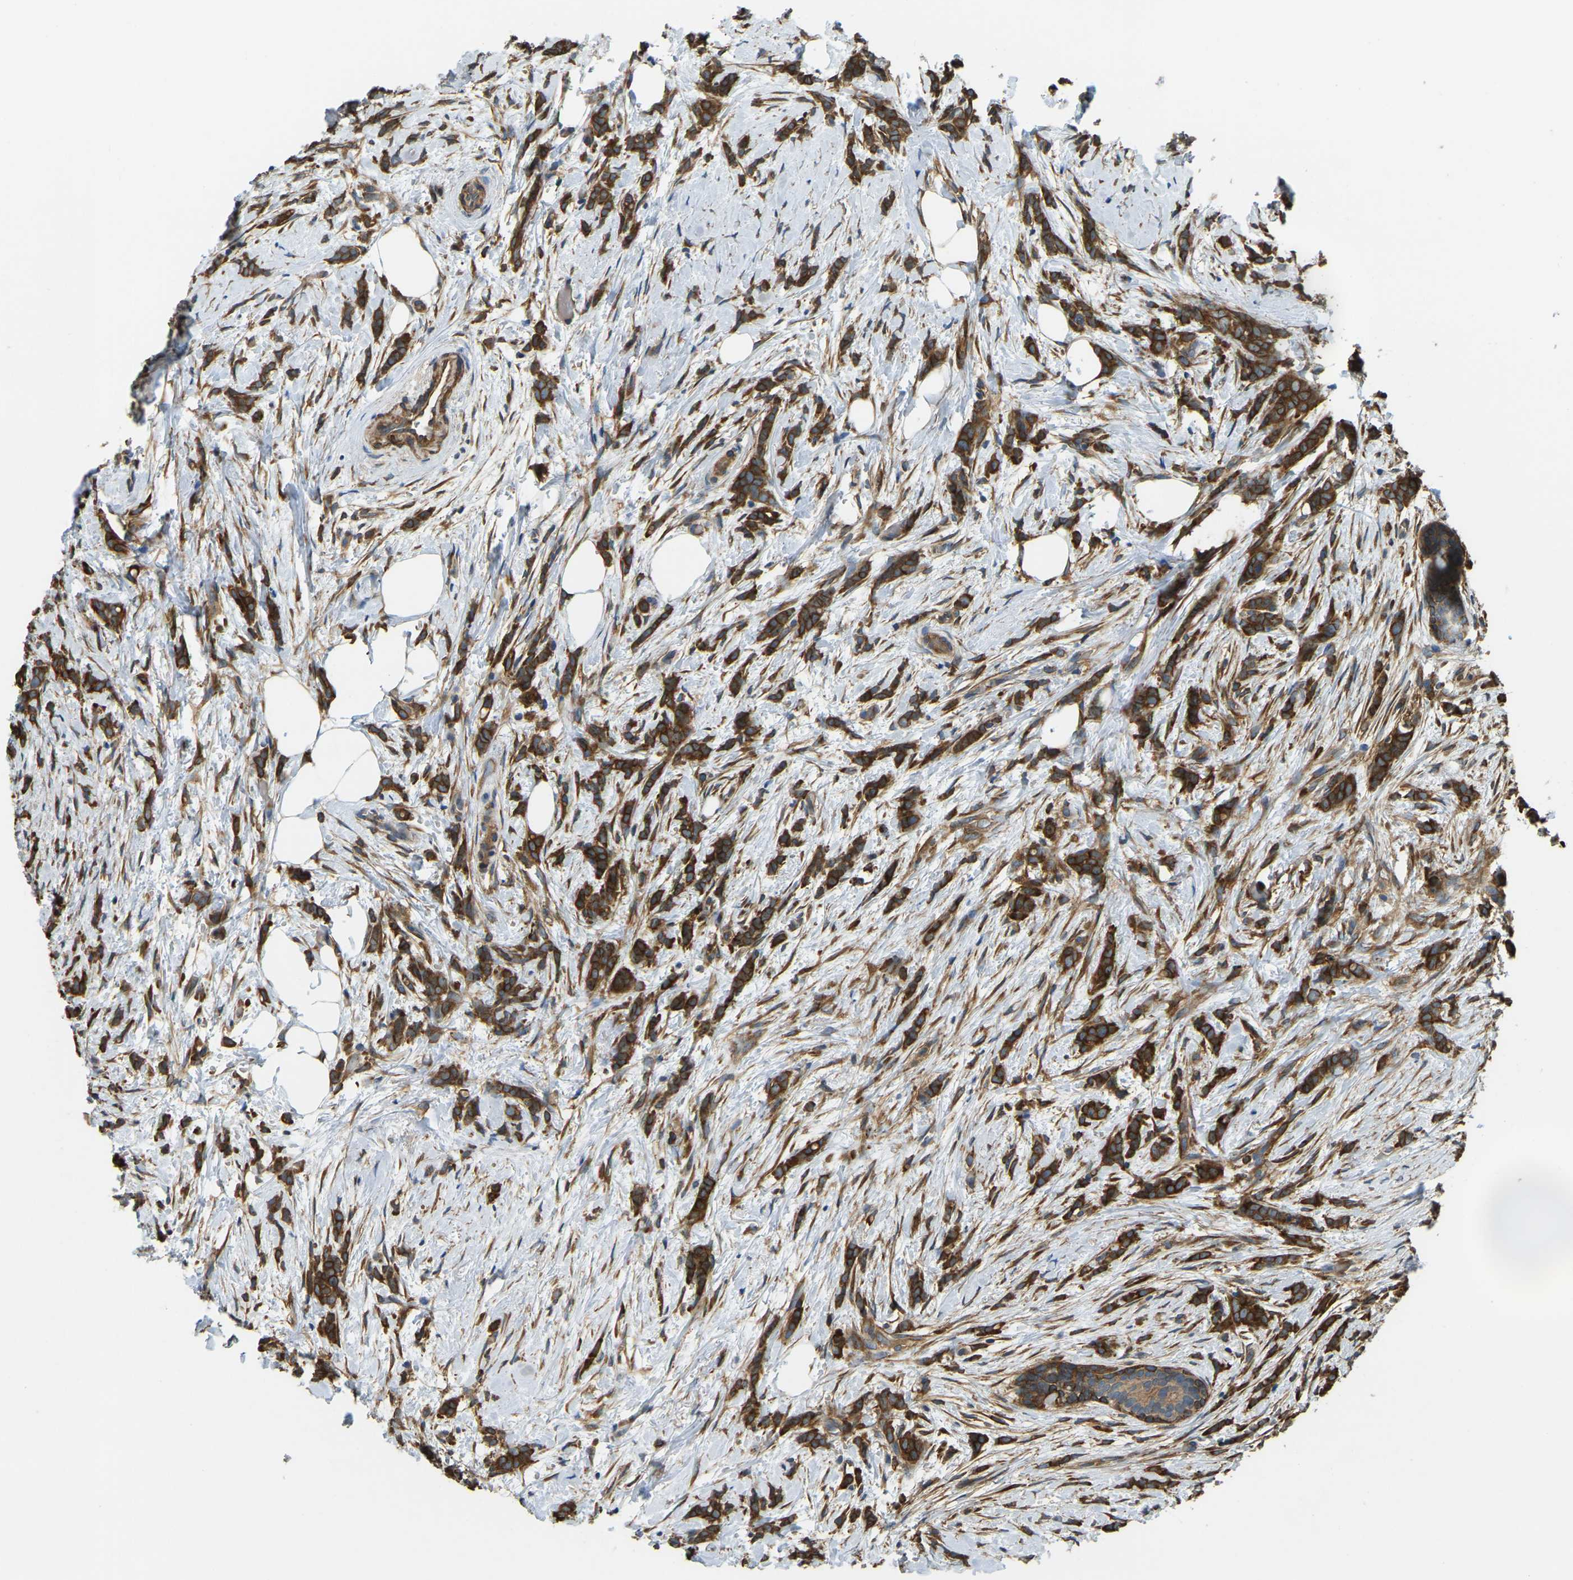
{"staining": {"intensity": "strong", "quantity": ">75%", "location": "cytoplasmic/membranous"}, "tissue": "breast cancer", "cell_type": "Tumor cells", "image_type": "cancer", "snomed": [{"axis": "morphology", "description": "Lobular carcinoma, in situ"}, {"axis": "morphology", "description": "Lobular carcinoma"}, {"axis": "topography", "description": "Breast"}], "caption": "A photomicrograph showing strong cytoplasmic/membranous positivity in about >75% of tumor cells in lobular carcinoma in situ (breast), as visualized by brown immunohistochemical staining.", "gene": "ERGIC1", "patient": {"sex": "female", "age": 41}}